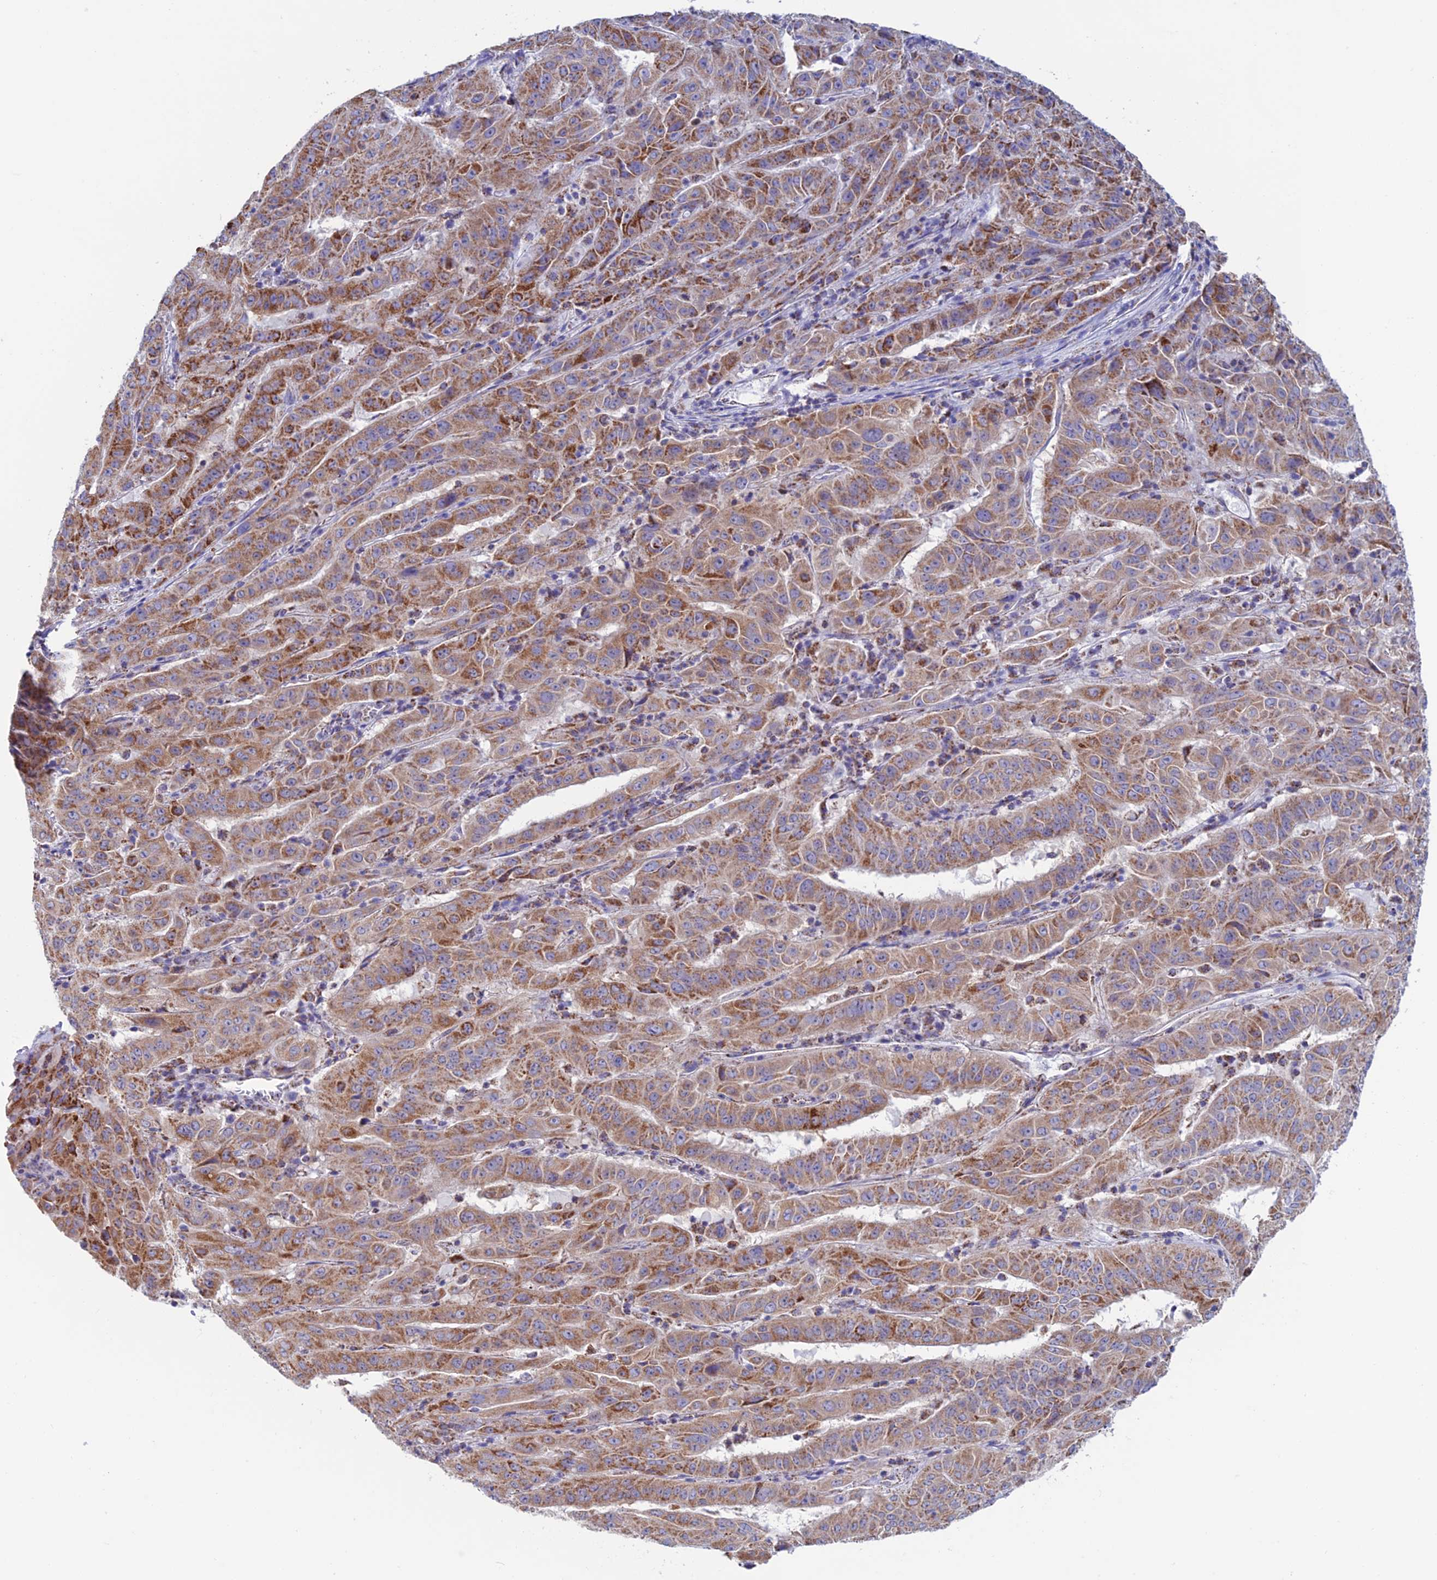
{"staining": {"intensity": "moderate", "quantity": ">75%", "location": "cytoplasmic/membranous"}, "tissue": "pancreatic cancer", "cell_type": "Tumor cells", "image_type": "cancer", "snomed": [{"axis": "morphology", "description": "Adenocarcinoma, NOS"}, {"axis": "topography", "description": "Pancreas"}], "caption": "Protein expression analysis of human pancreatic cancer reveals moderate cytoplasmic/membranous staining in about >75% of tumor cells.", "gene": "ZNG1B", "patient": {"sex": "male", "age": 63}}